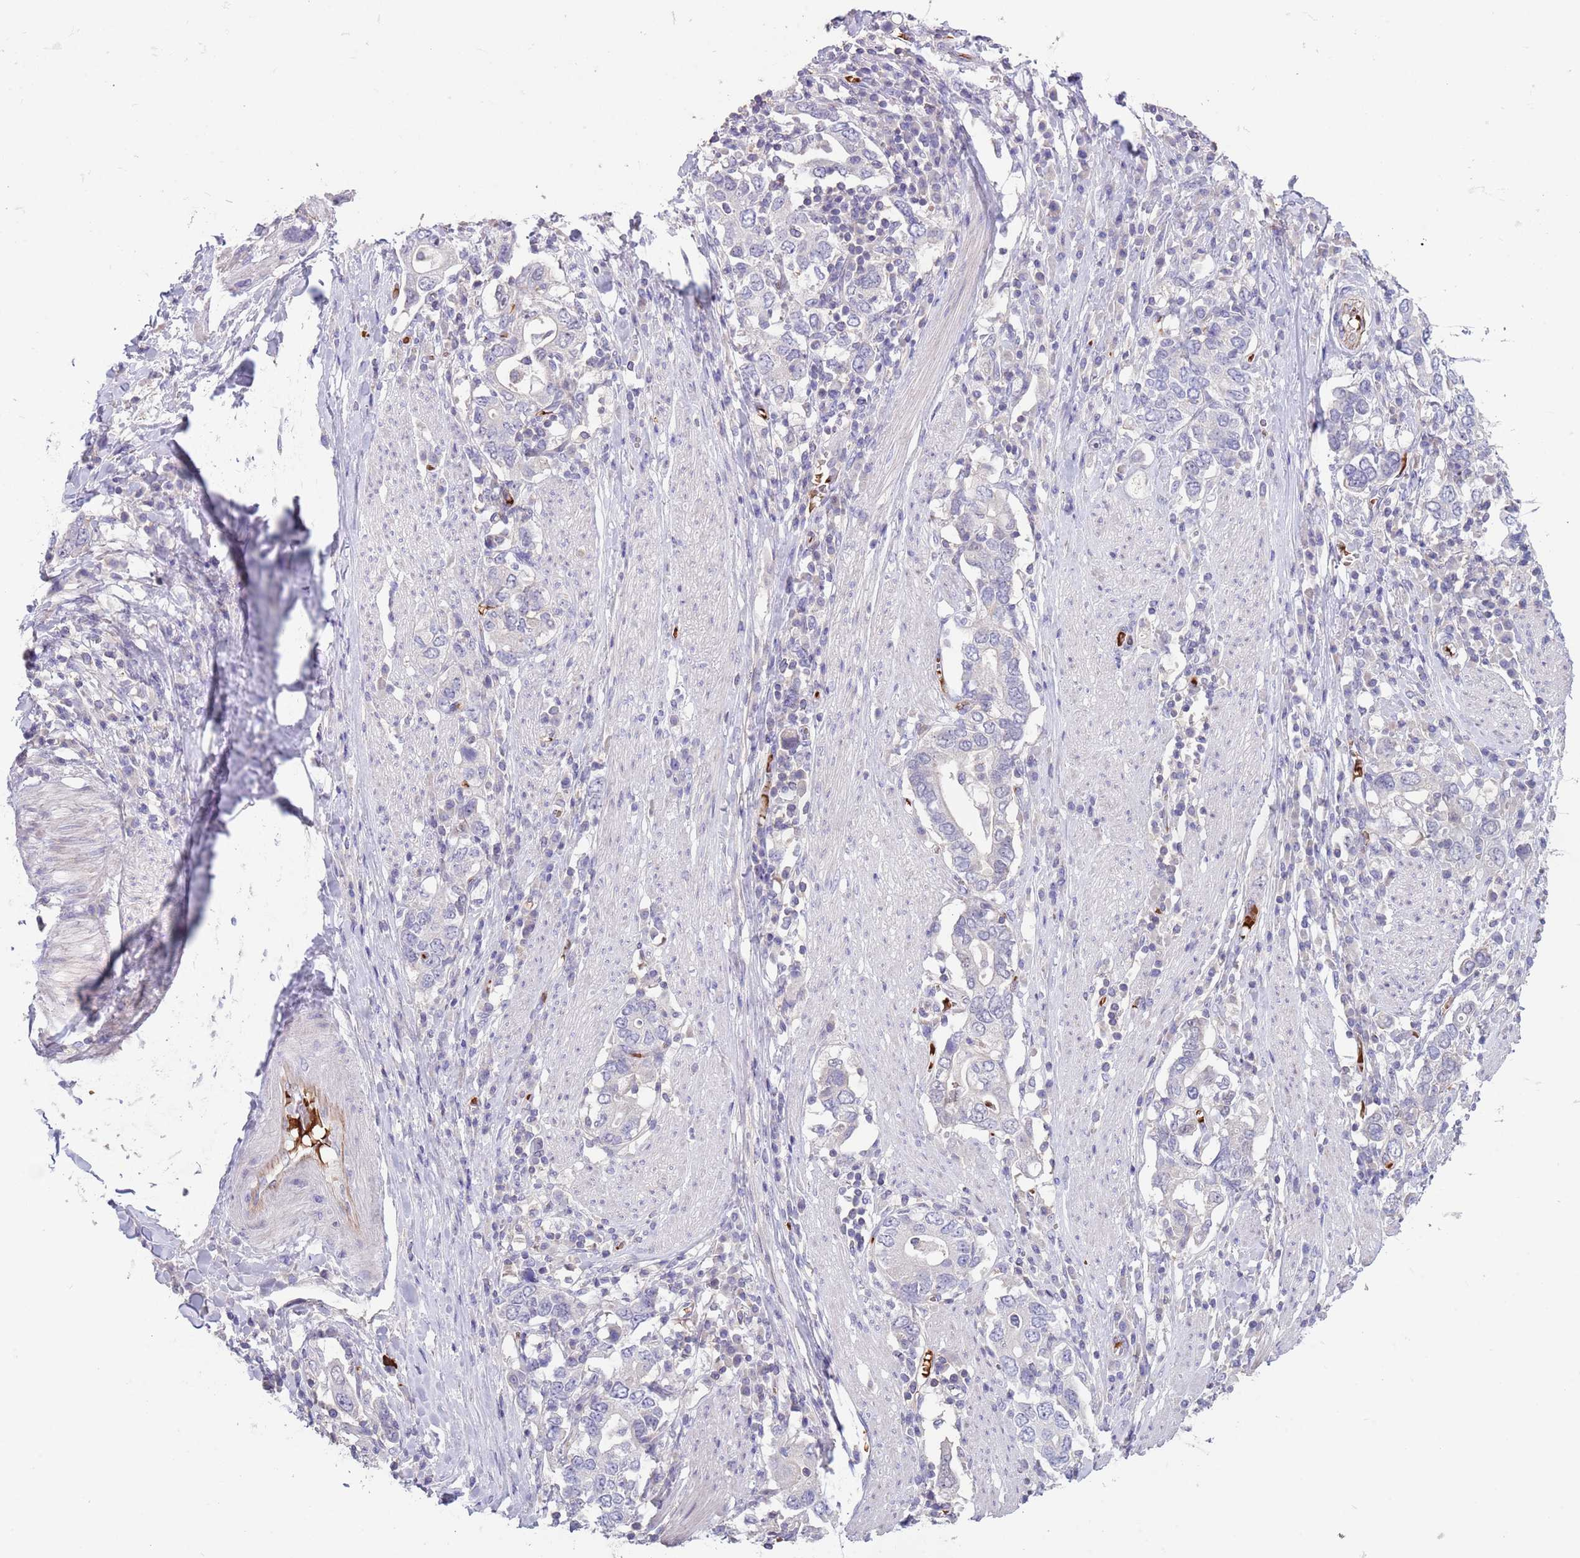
{"staining": {"intensity": "negative", "quantity": "none", "location": "none"}, "tissue": "stomach cancer", "cell_type": "Tumor cells", "image_type": "cancer", "snomed": [{"axis": "morphology", "description": "Adenocarcinoma, NOS"}, {"axis": "topography", "description": "Stomach, upper"}, {"axis": "topography", "description": "Stomach"}], "caption": "A photomicrograph of human adenocarcinoma (stomach) is negative for staining in tumor cells.", "gene": "ZNF14", "patient": {"sex": "male", "age": 62}}